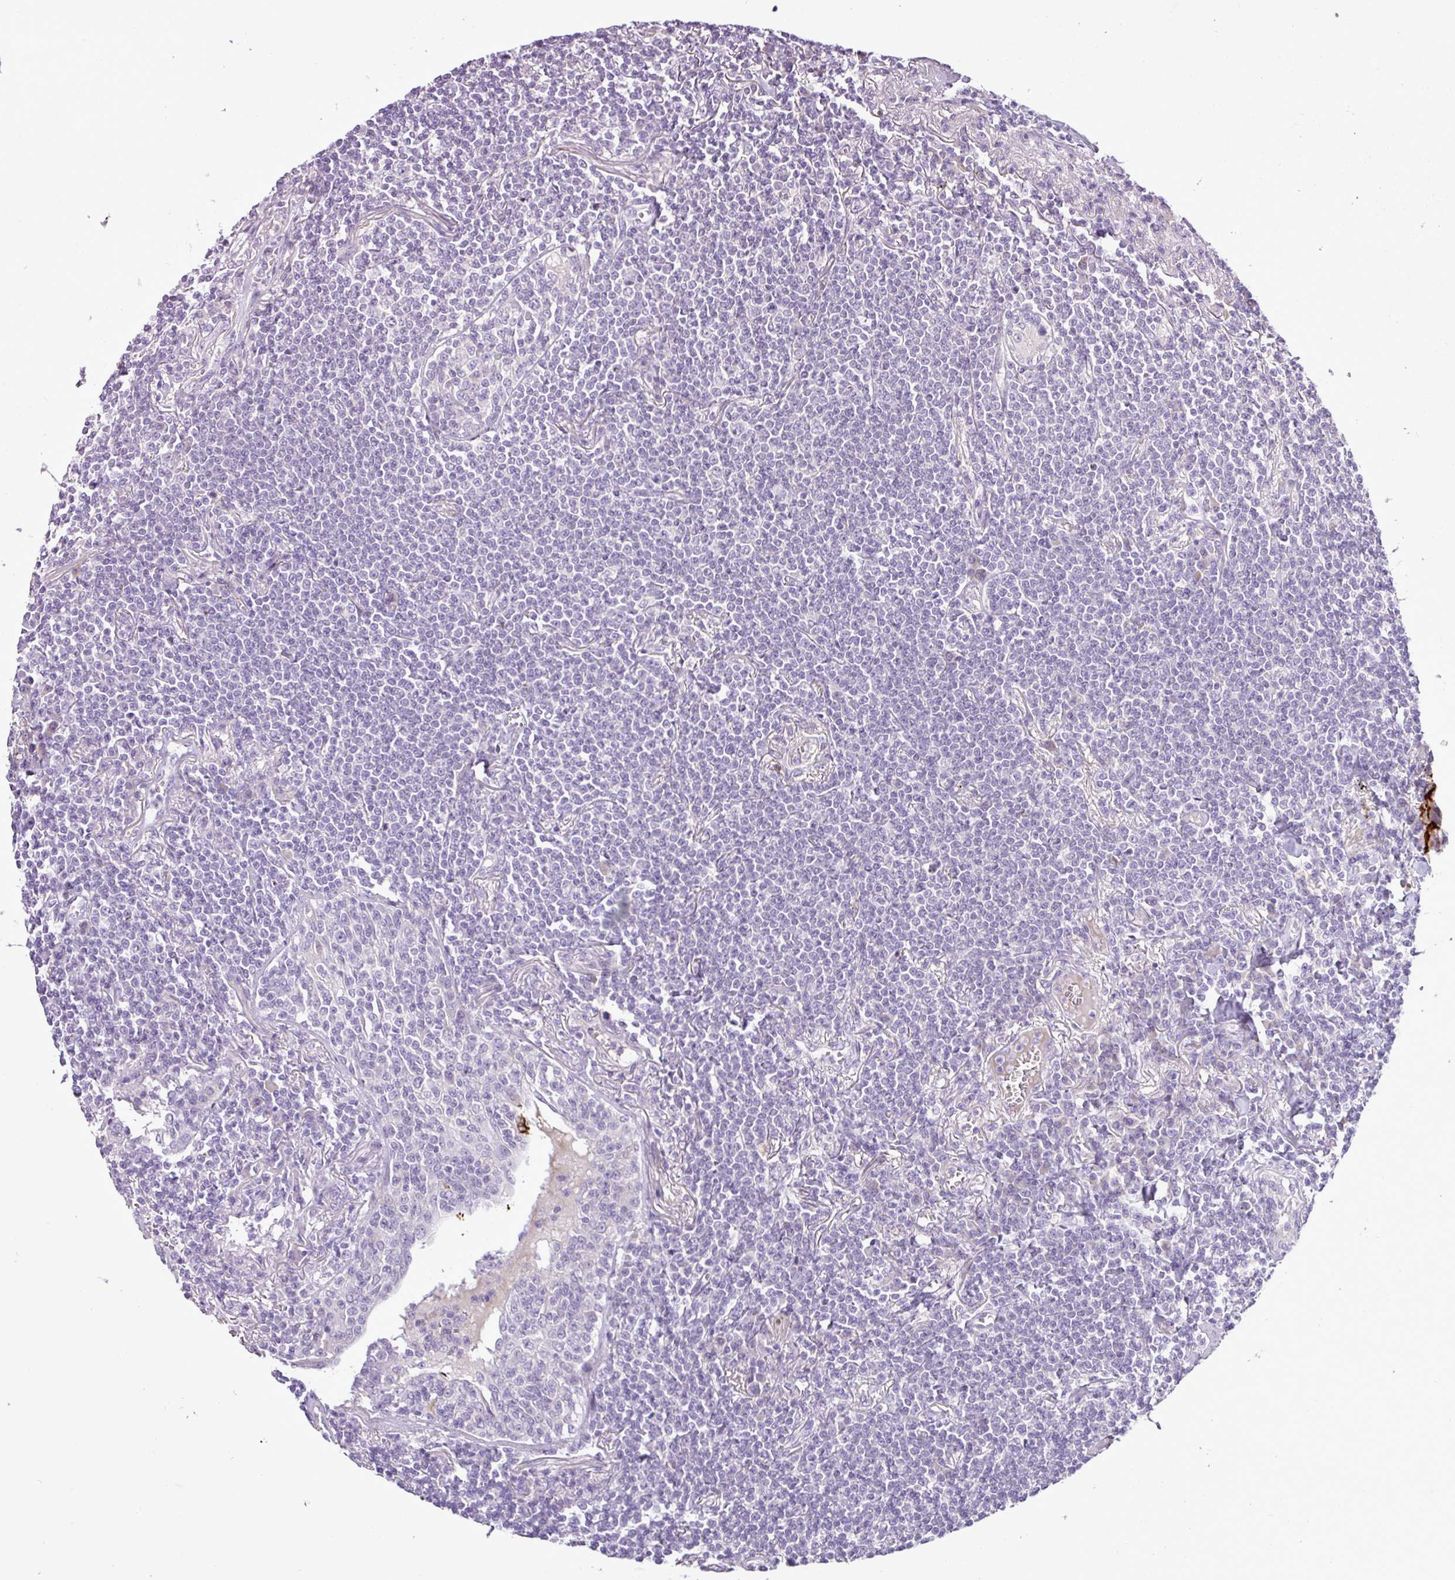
{"staining": {"intensity": "negative", "quantity": "none", "location": "none"}, "tissue": "lymphoma", "cell_type": "Tumor cells", "image_type": "cancer", "snomed": [{"axis": "morphology", "description": "Malignant lymphoma, non-Hodgkin's type, Low grade"}, {"axis": "topography", "description": "Lung"}], "caption": "A histopathology image of human malignant lymphoma, non-Hodgkin's type (low-grade) is negative for staining in tumor cells.", "gene": "DNAJB13", "patient": {"sex": "female", "age": 71}}